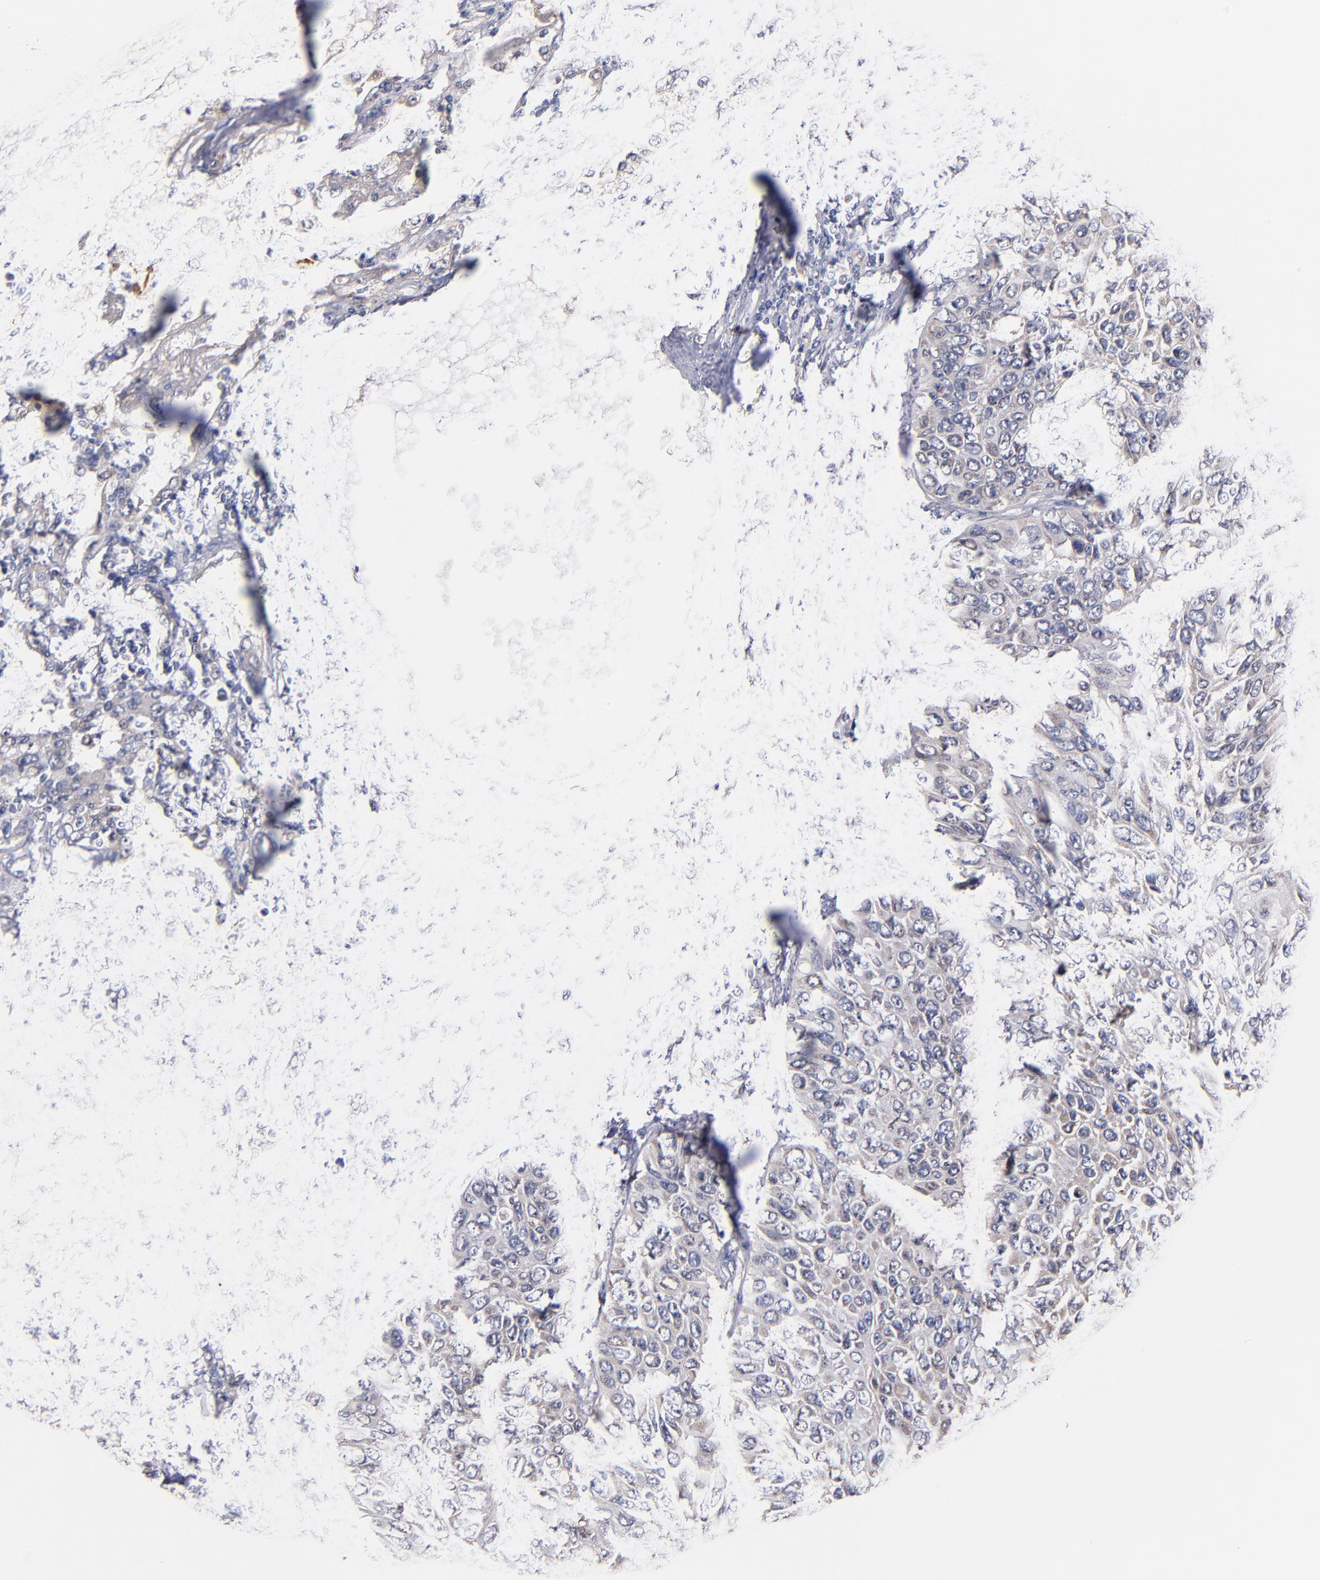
{"staining": {"intensity": "weak", "quantity": "<25%", "location": "cytoplasmic/membranous"}, "tissue": "lung cancer", "cell_type": "Tumor cells", "image_type": "cancer", "snomed": [{"axis": "morphology", "description": "Squamous cell carcinoma, NOS"}, {"axis": "topography", "description": "Lung"}], "caption": "Tumor cells are negative for protein expression in human lung squamous cell carcinoma.", "gene": "DIABLO", "patient": {"sex": "female", "age": 76}}